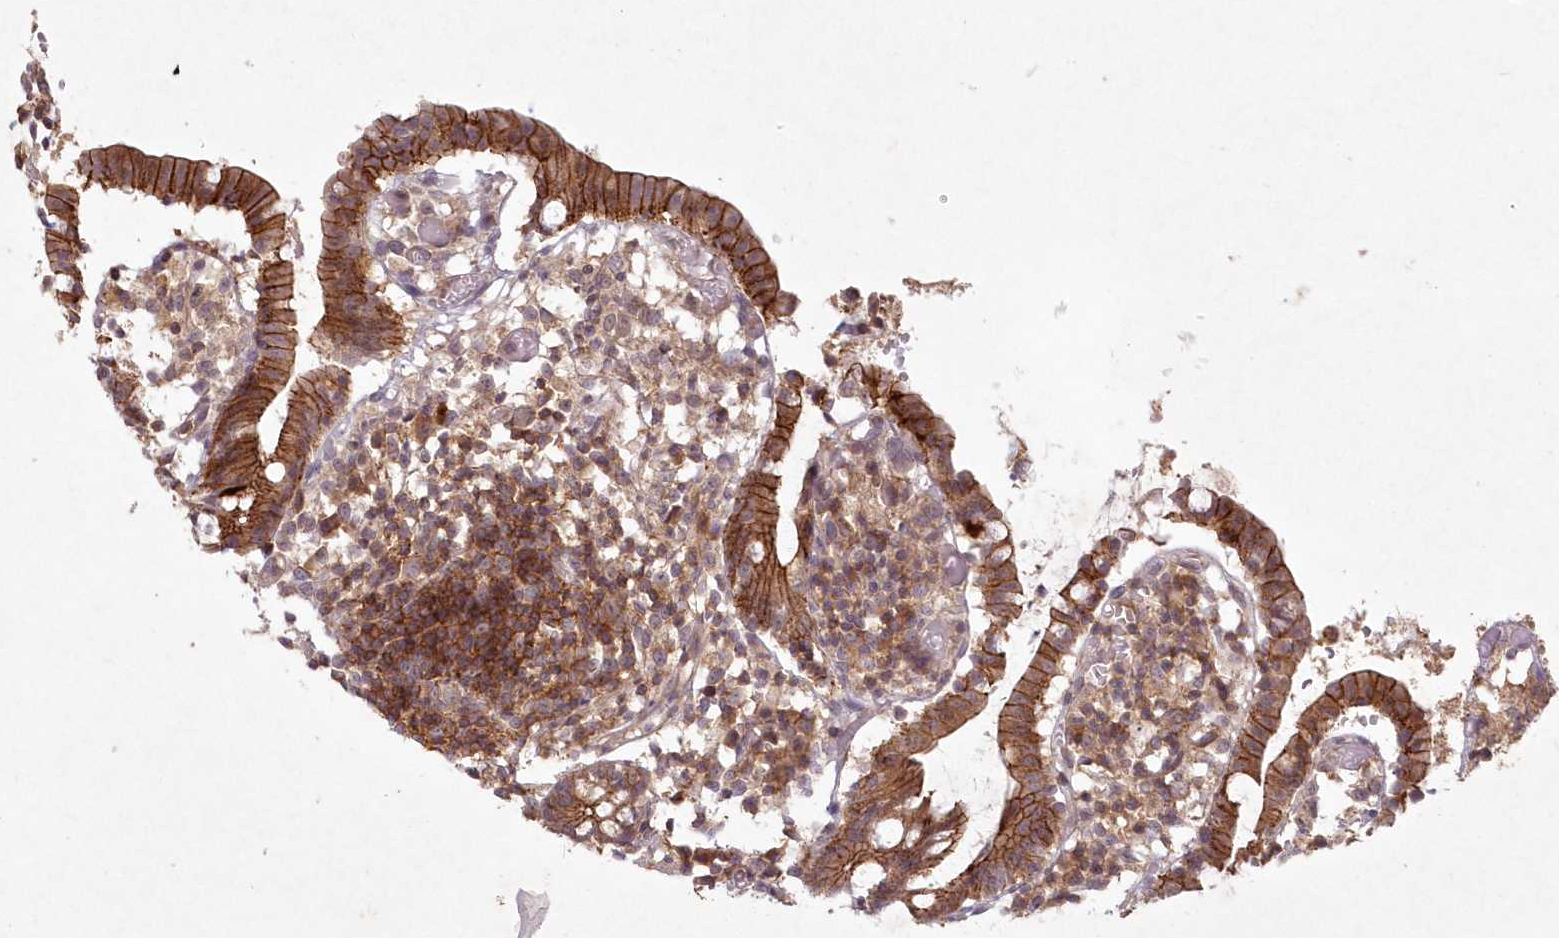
{"staining": {"intensity": "strong", "quantity": ">75%", "location": "cytoplasmic/membranous"}, "tissue": "small intestine", "cell_type": "Glandular cells", "image_type": "normal", "snomed": [{"axis": "morphology", "description": "Normal tissue, NOS"}, {"axis": "morphology", "description": "Cystadenocarcinoma, serous, Metastatic site"}, {"axis": "topography", "description": "Small intestine"}], "caption": "Immunohistochemistry of benign small intestine demonstrates high levels of strong cytoplasmic/membranous staining in approximately >75% of glandular cells.", "gene": "TOGARAM2", "patient": {"sex": "female", "age": 61}}